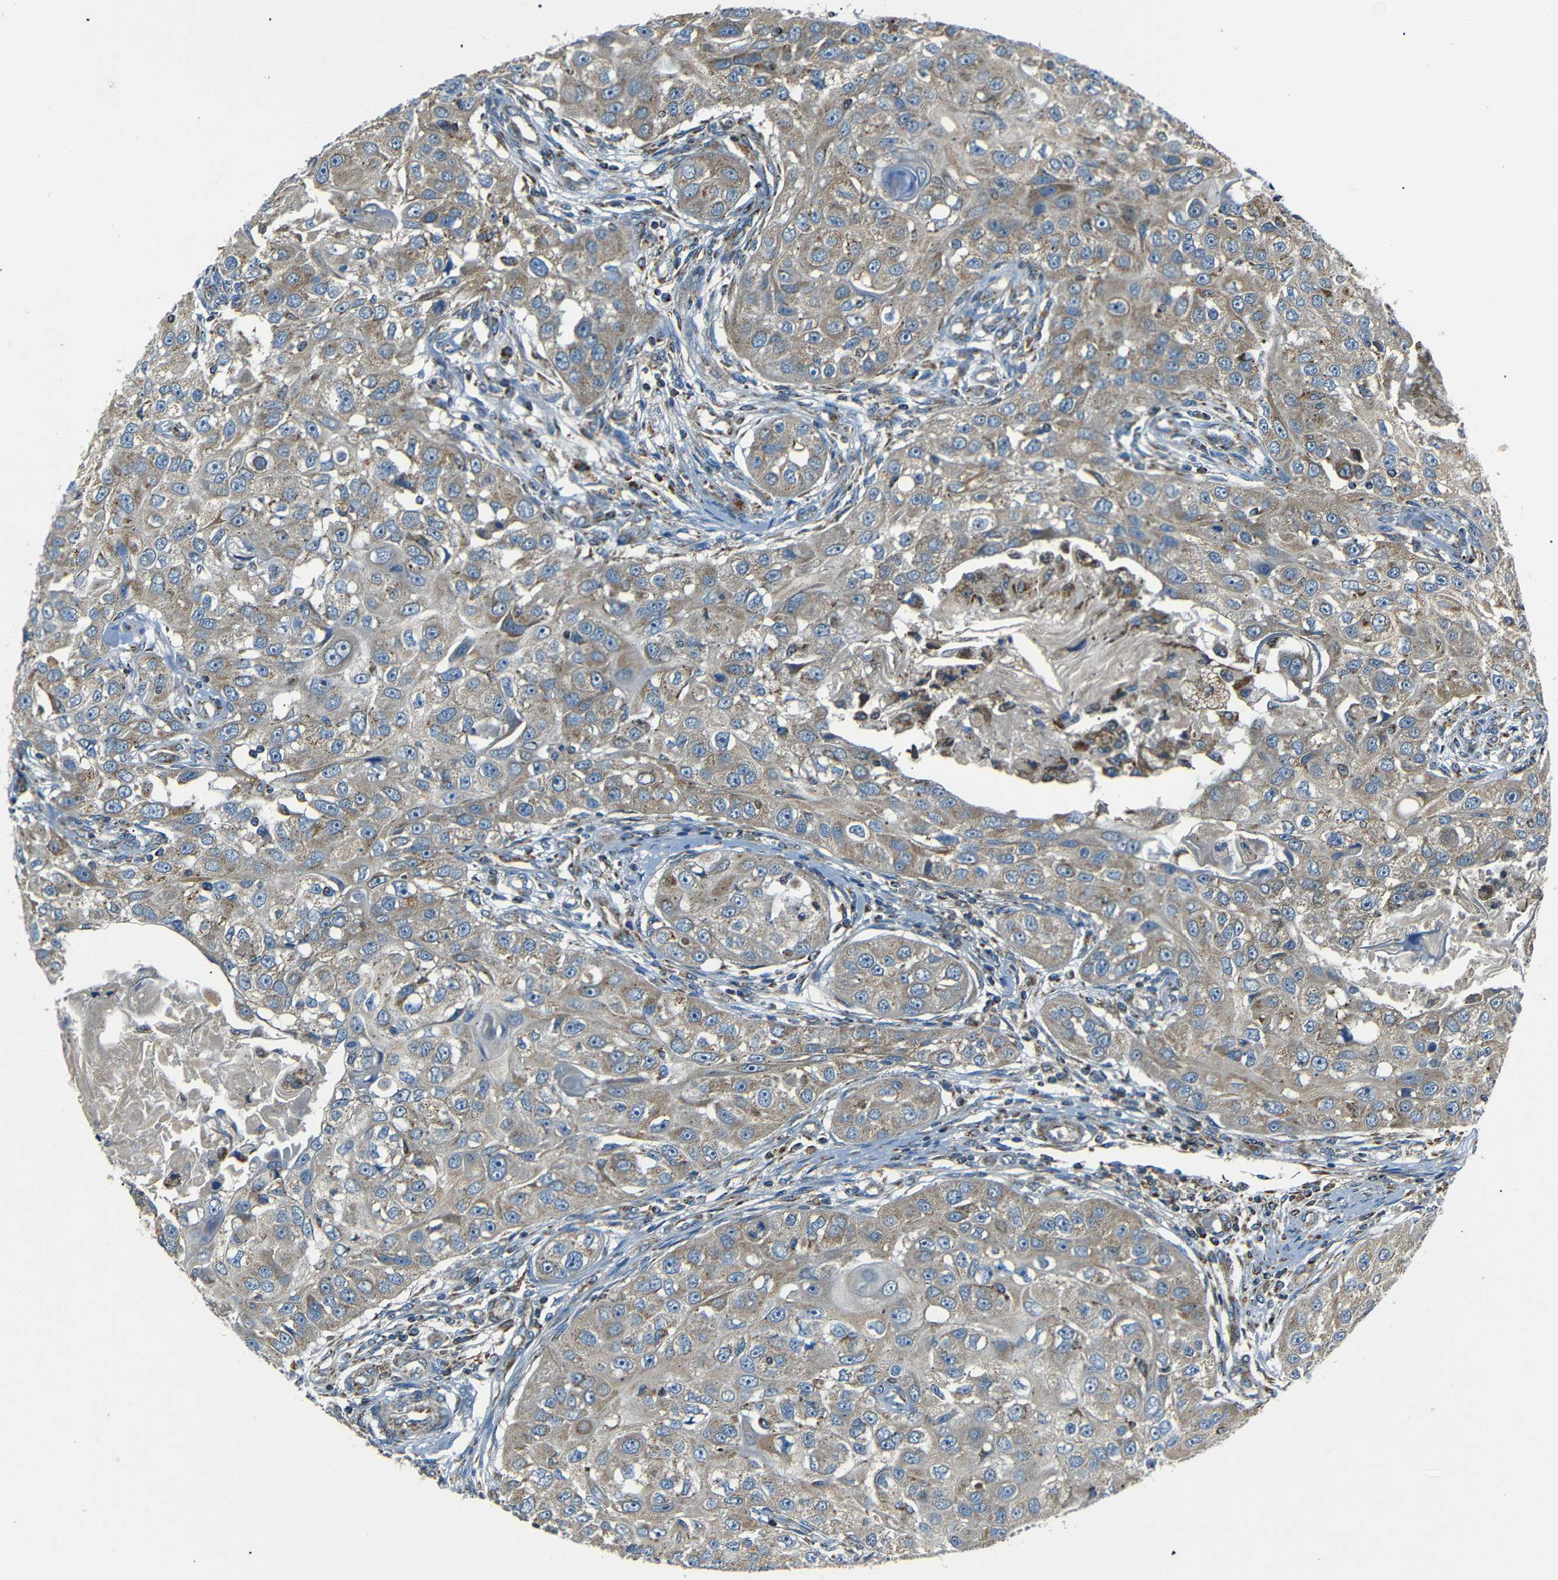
{"staining": {"intensity": "moderate", "quantity": ">75%", "location": "cytoplasmic/membranous"}, "tissue": "head and neck cancer", "cell_type": "Tumor cells", "image_type": "cancer", "snomed": [{"axis": "morphology", "description": "Normal tissue, NOS"}, {"axis": "morphology", "description": "Squamous cell carcinoma, NOS"}, {"axis": "topography", "description": "Skeletal muscle"}, {"axis": "topography", "description": "Head-Neck"}], "caption": "A photomicrograph showing moderate cytoplasmic/membranous expression in approximately >75% of tumor cells in head and neck squamous cell carcinoma, as visualized by brown immunohistochemical staining.", "gene": "NETO2", "patient": {"sex": "male", "age": 51}}